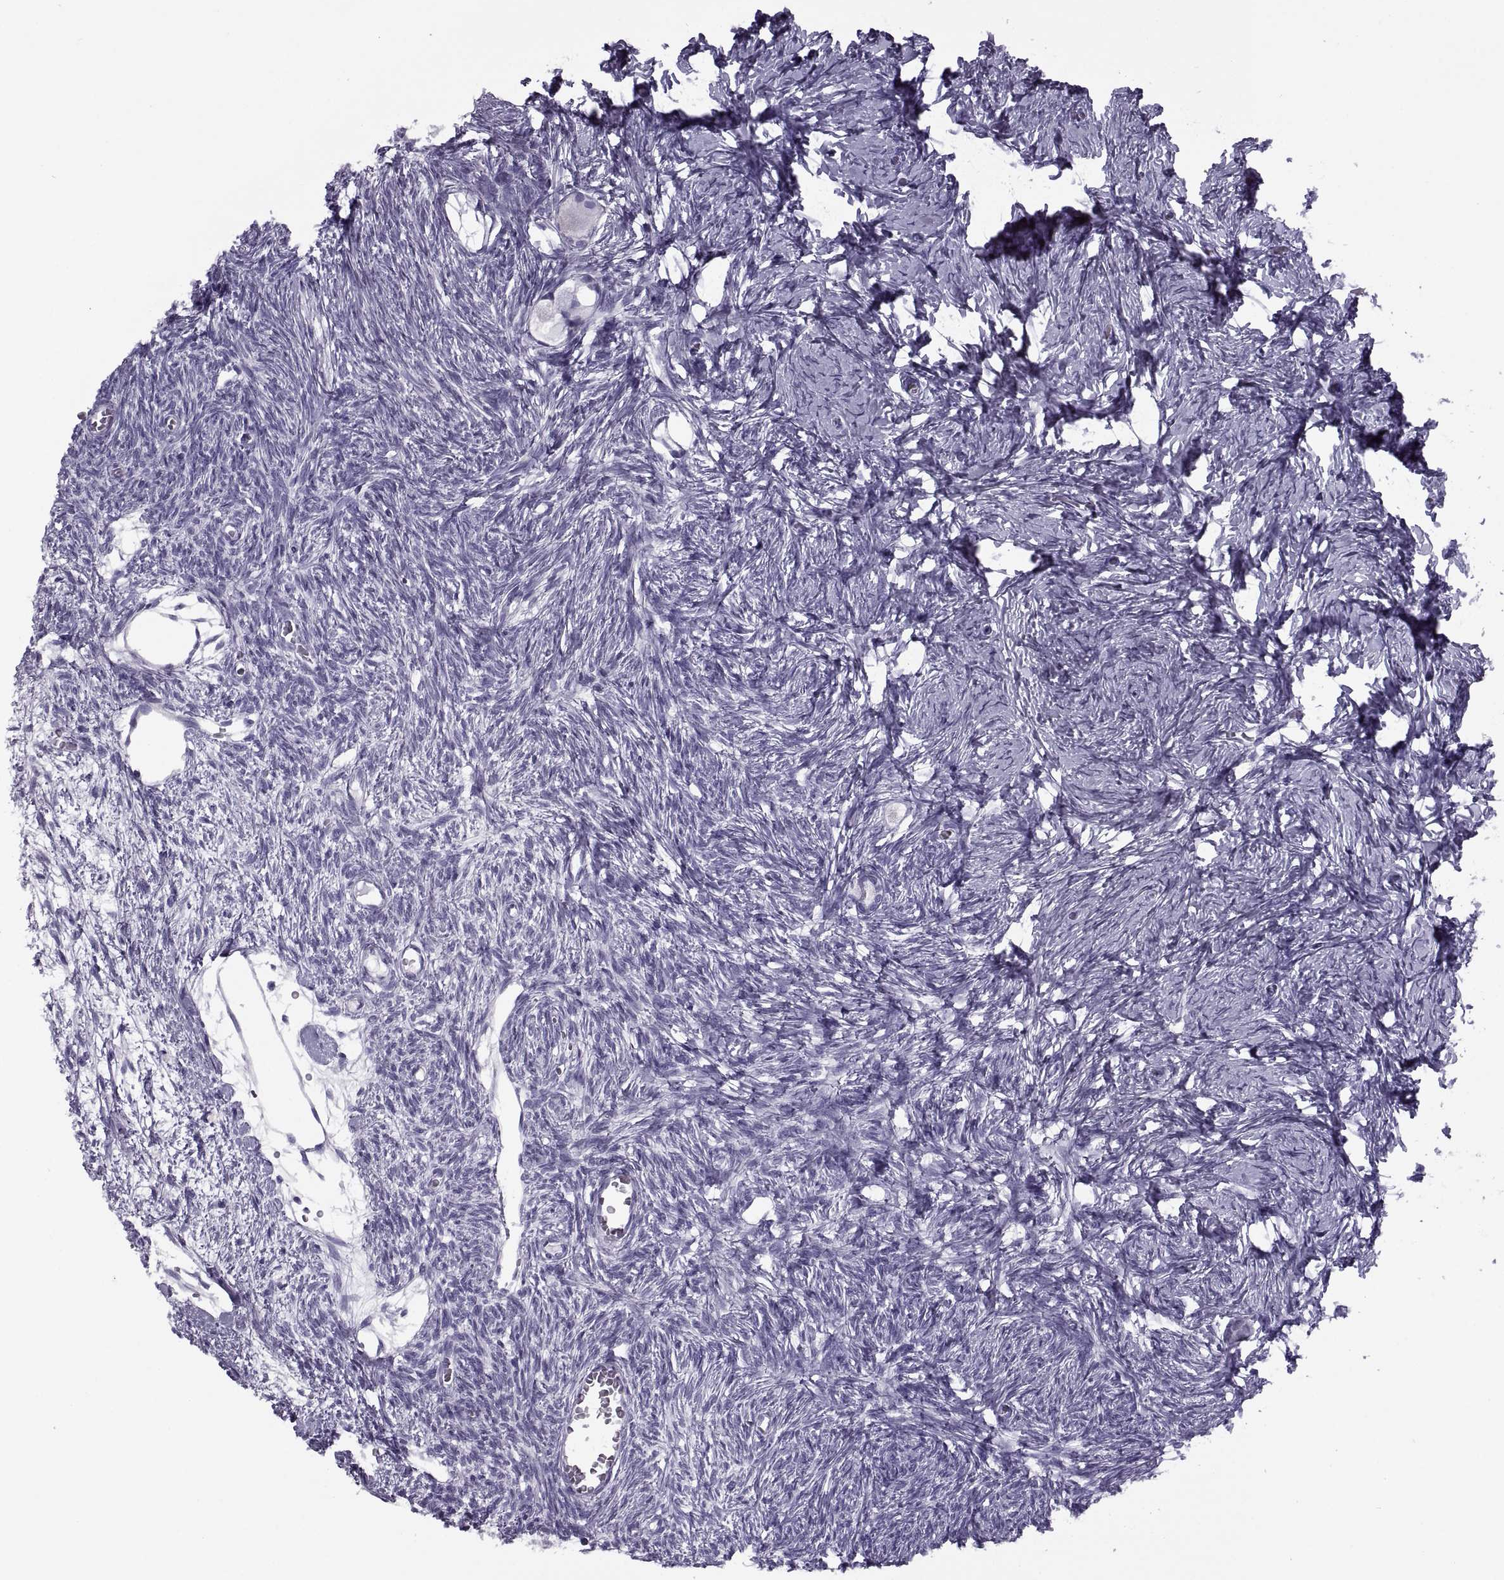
{"staining": {"intensity": "negative", "quantity": "none", "location": "none"}, "tissue": "ovary", "cell_type": "Follicle cells", "image_type": "normal", "snomed": [{"axis": "morphology", "description": "Normal tissue, NOS"}, {"axis": "topography", "description": "Ovary"}], "caption": "Image shows no significant protein expression in follicle cells of normal ovary.", "gene": "RLBP1", "patient": {"sex": "female", "age": 27}}